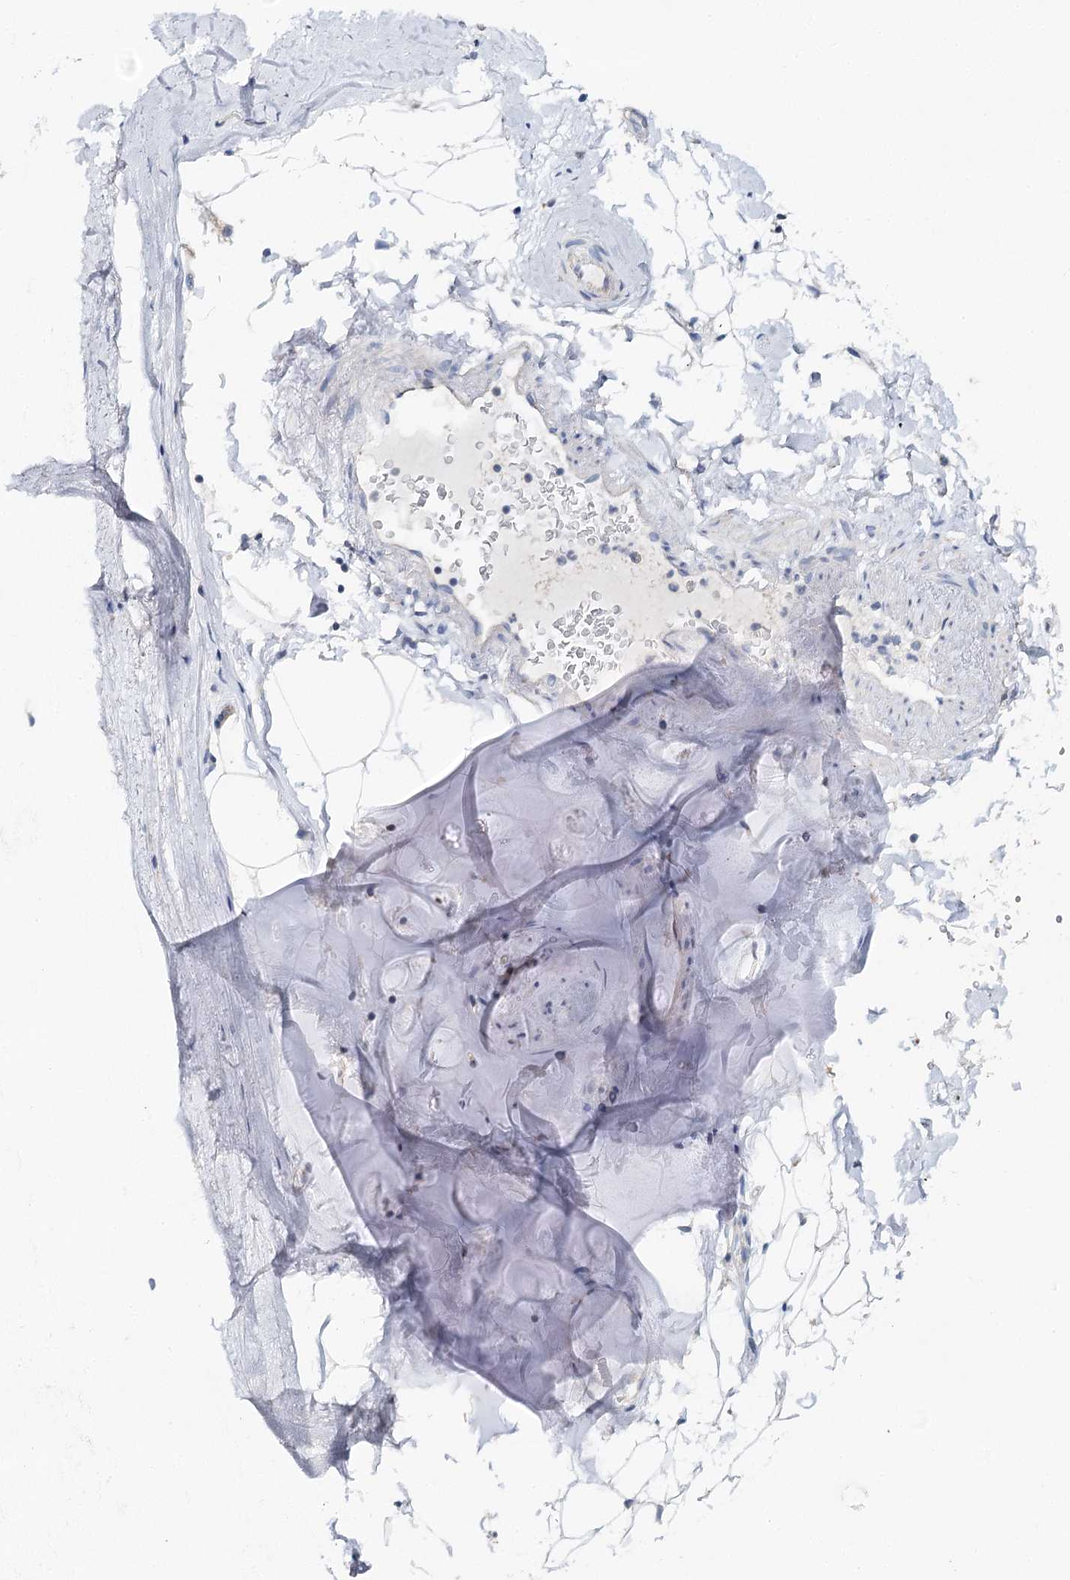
{"staining": {"intensity": "negative", "quantity": "none", "location": "none"}, "tissue": "adipose tissue", "cell_type": "Adipocytes", "image_type": "normal", "snomed": [{"axis": "morphology", "description": "Normal tissue, NOS"}, {"axis": "topography", "description": "Cartilage tissue"}, {"axis": "topography", "description": "Bronchus"}], "caption": "A high-resolution photomicrograph shows immunohistochemistry (IHC) staining of unremarkable adipose tissue, which shows no significant staining in adipocytes. (DAB immunohistochemistry with hematoxylin counter stain).", "gene": "DAPK1", "patient": {"sex": "female", "age": 73}}